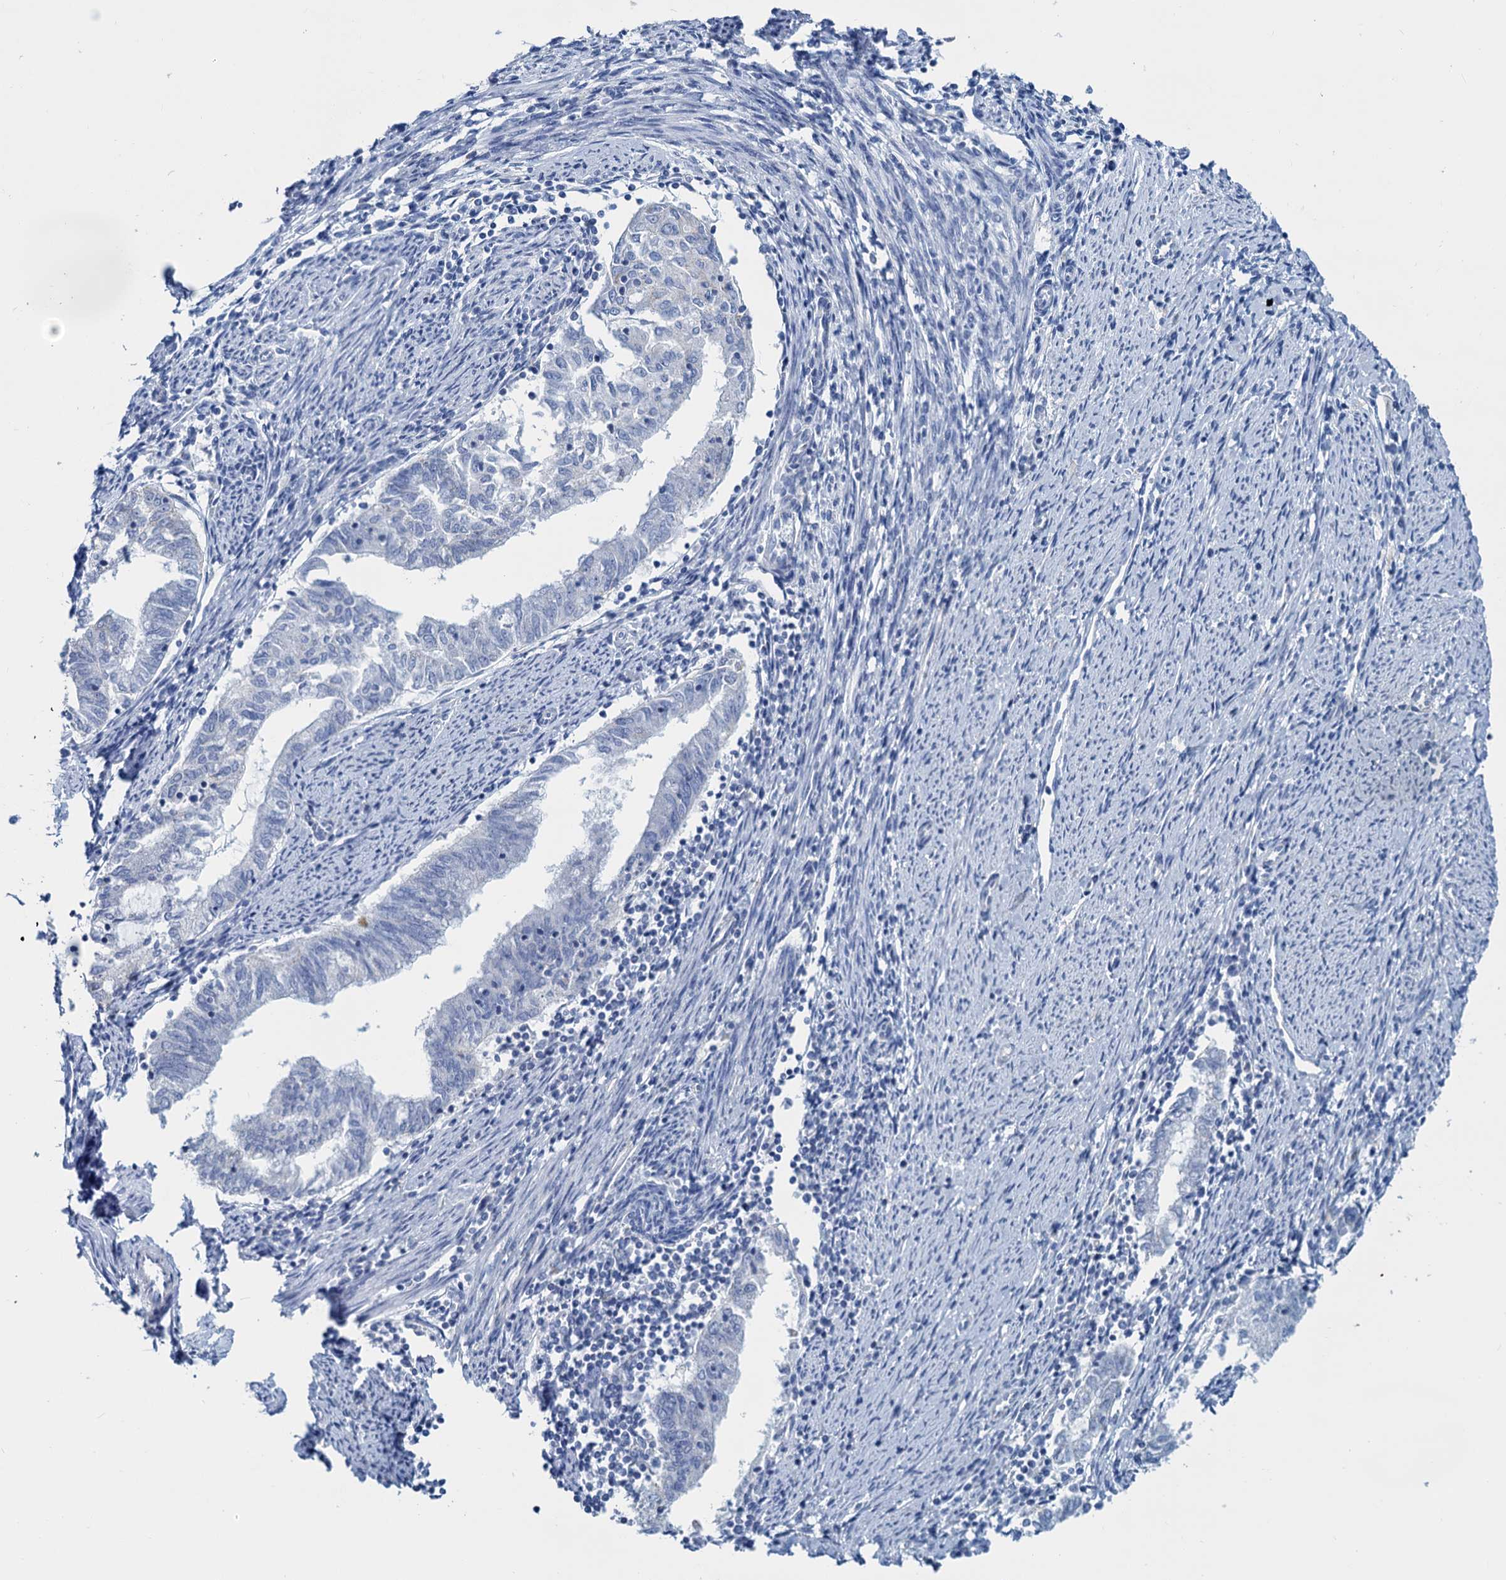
{"staining": {"intensity": "negative", "quantity": "none", "location": "none"}, "tissue": "endometrial cancer", "cell_type": "Tumor cells", "image_type": "cancer", "snomed": [{"axis": "morphology", "description": "Adenocarcinoma, NOS"}, {"axis": "topography", "description": "Endometrium"}], "caption": "IHC histopathology image of adenocarcinoma (endometrial) stained for a protein (brown), which shows no expression in tumor cells.", "gene": "SLC1A3", "patient": {"sex": "female", "age": 79}}